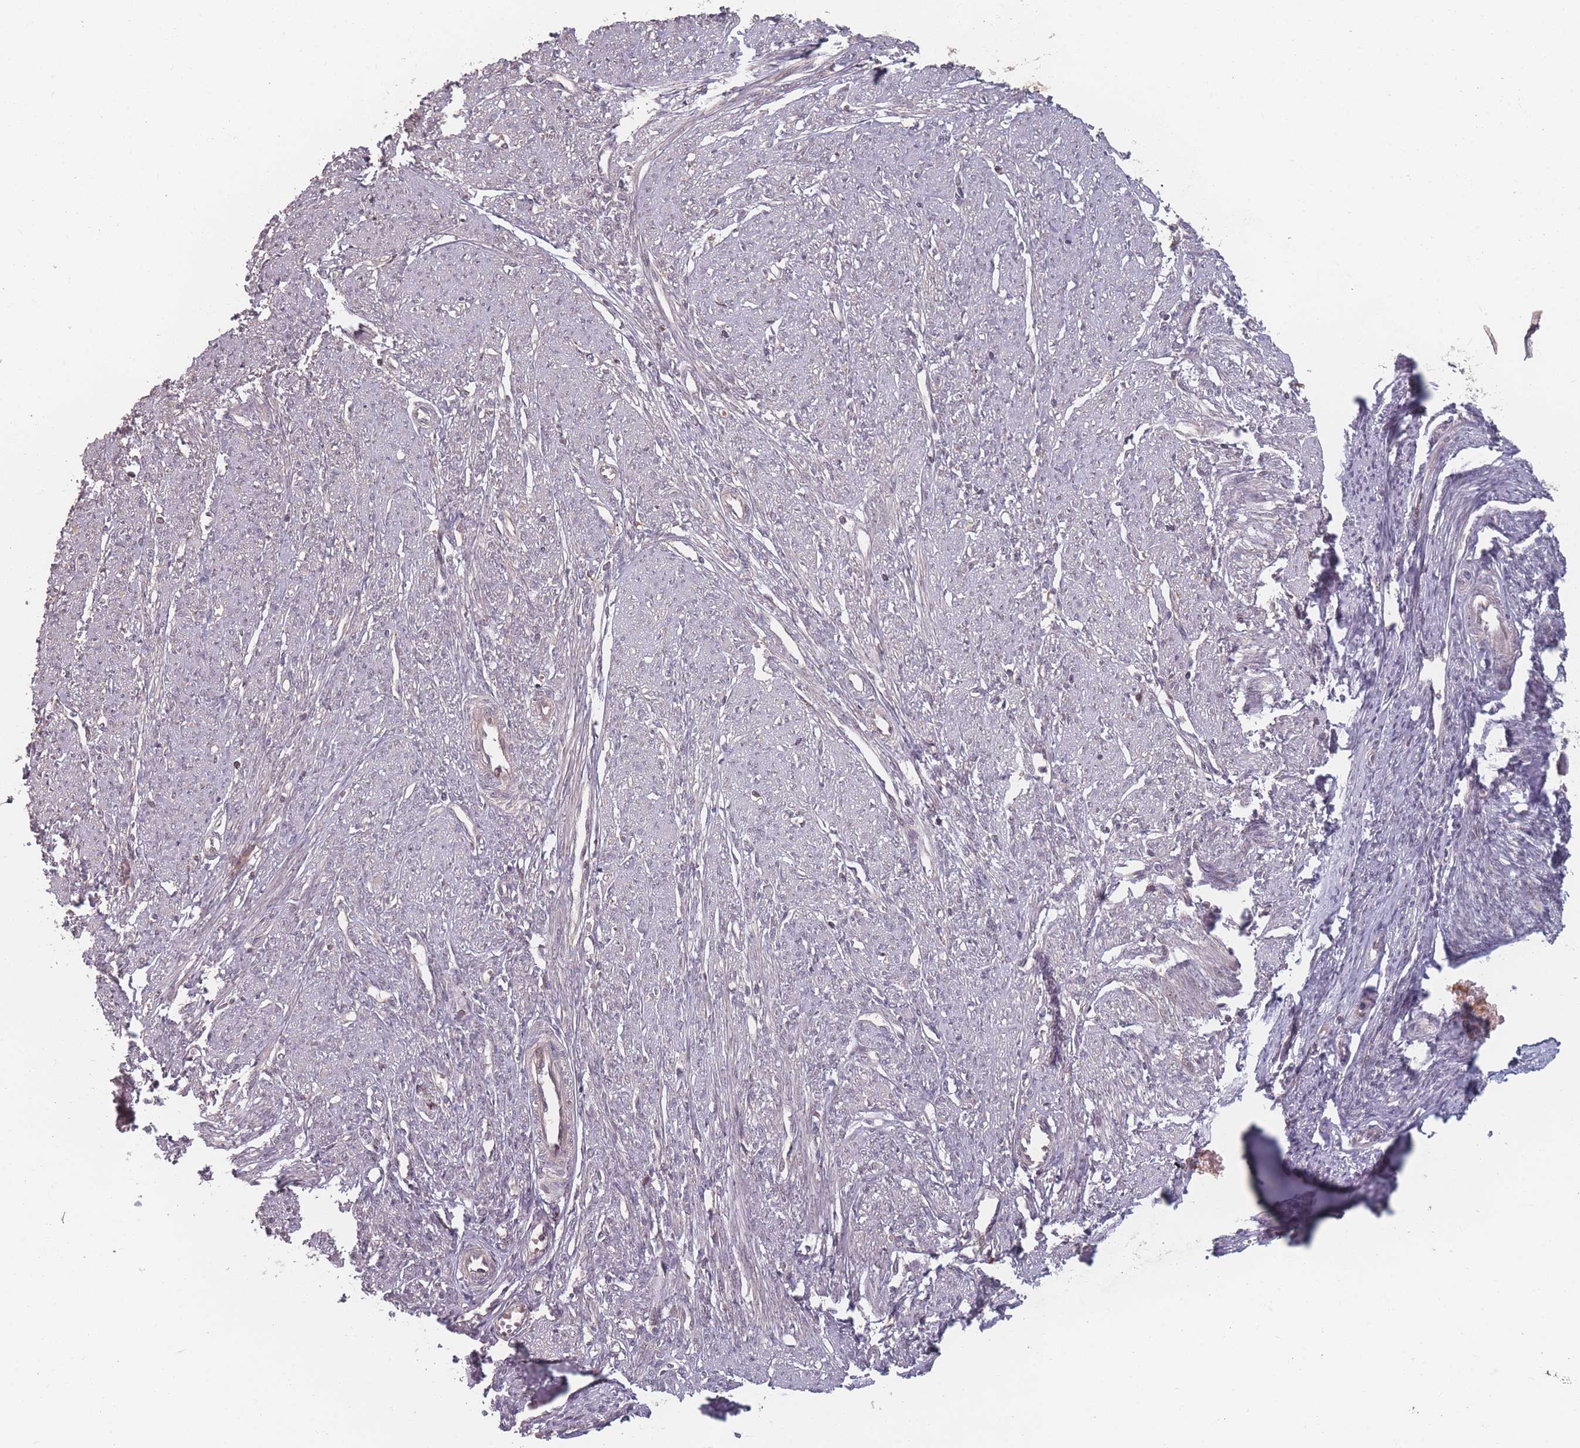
{"staining": {"intensity": "moderate", "quantity": "25%-75%", "location": "cytoplasmic/membranous"}, "tissue": "smooth muscle", "cell_type": "Smooth muscle cells", "image_type": "normal", "snomed": [{"axis": "morphology", "description": "Normal tissue, NOS"}, {"axis": "topography", "description": "Smooth muscle"}, {"axis": "topography", "description": "Uterus"}], "caption": "This histopathology image exhibits IHC staining of unremarkable human smooth muscle, with medium moderate cytoplasmic/membranous staining in about 25%-75% of smooth muscle cells.", "gene": "HAGH", "patient": {"sex": "female", "age": 59}}